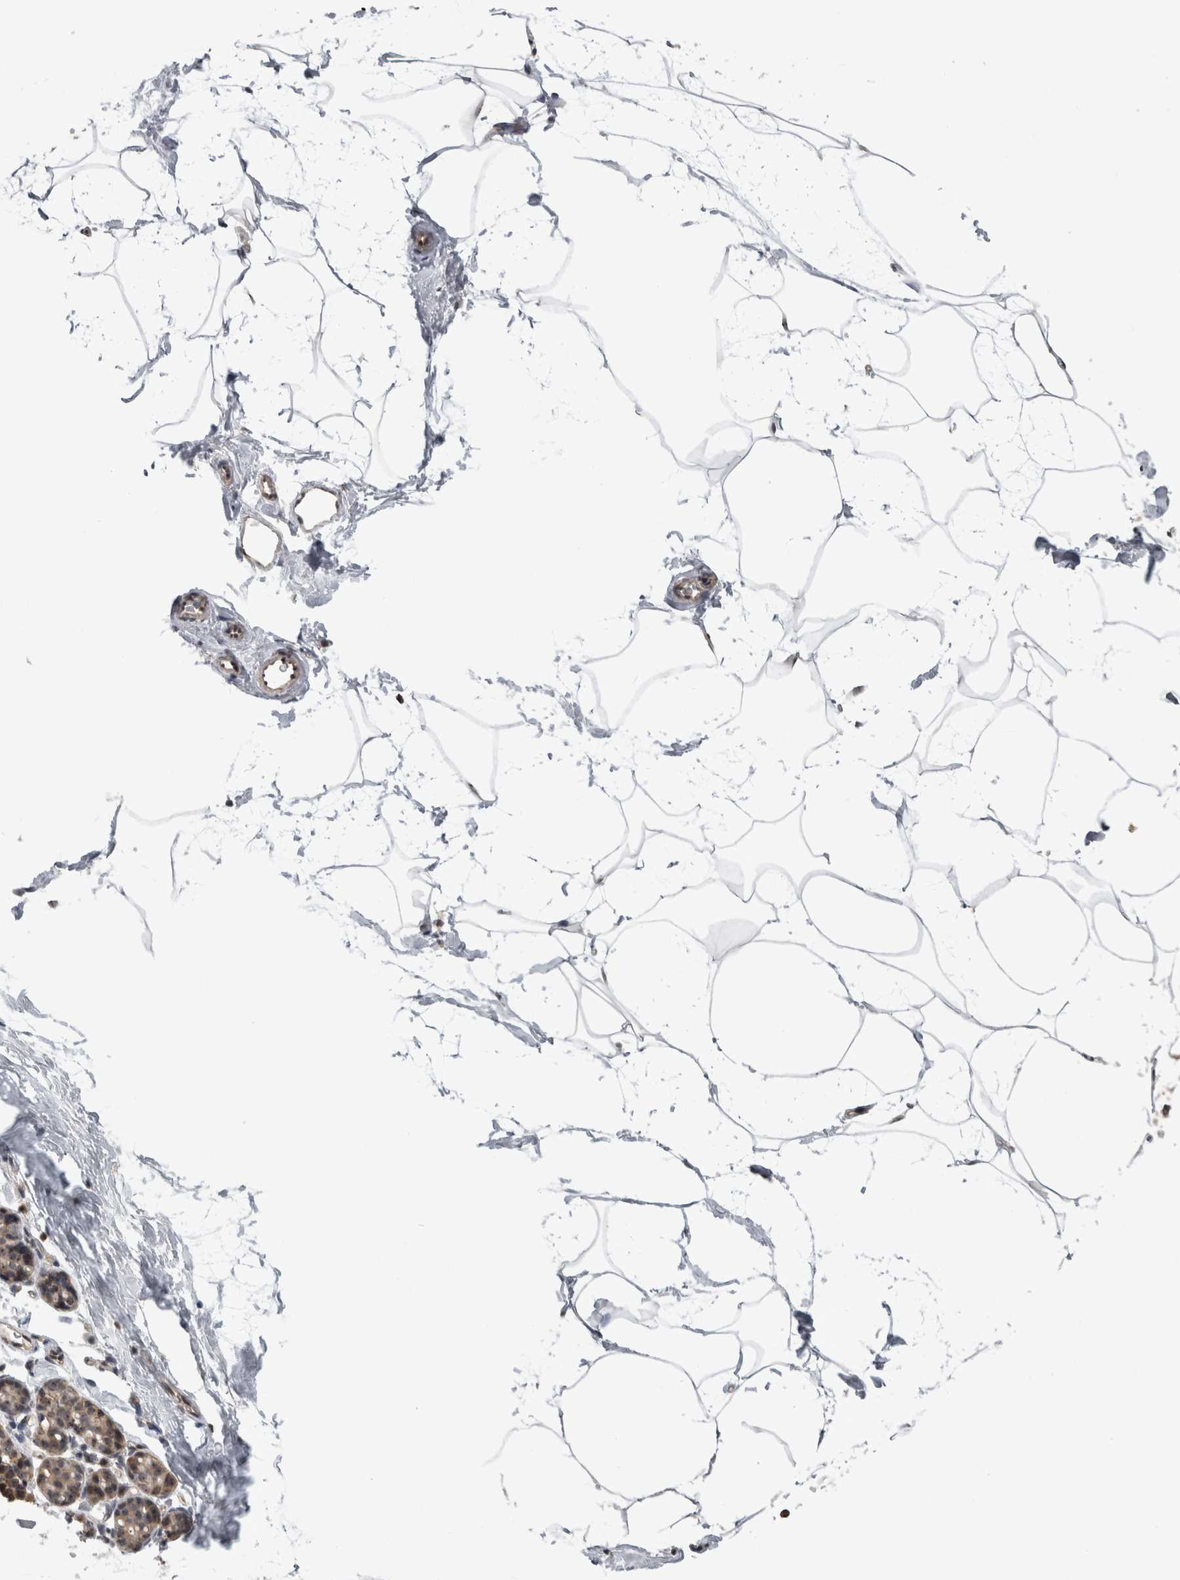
{"staining": {"intensity": "negative", "quantity": "none", "location": "none"}, "tissue": "breast", "cell_type": "Adipocytes", "image_type": "normal", "snomed": [{"axis": "morphology", "description": "Normal tissue, NOS"}, {"axis": "topography", "description": "Breast"}], "caption": "IHC histopathology image of benign breast stained for a protein (brown), which demonstrates no staining in adipocytes.", "gene": "TDRD7", "patient": {"sex": "female", "age": 62}}